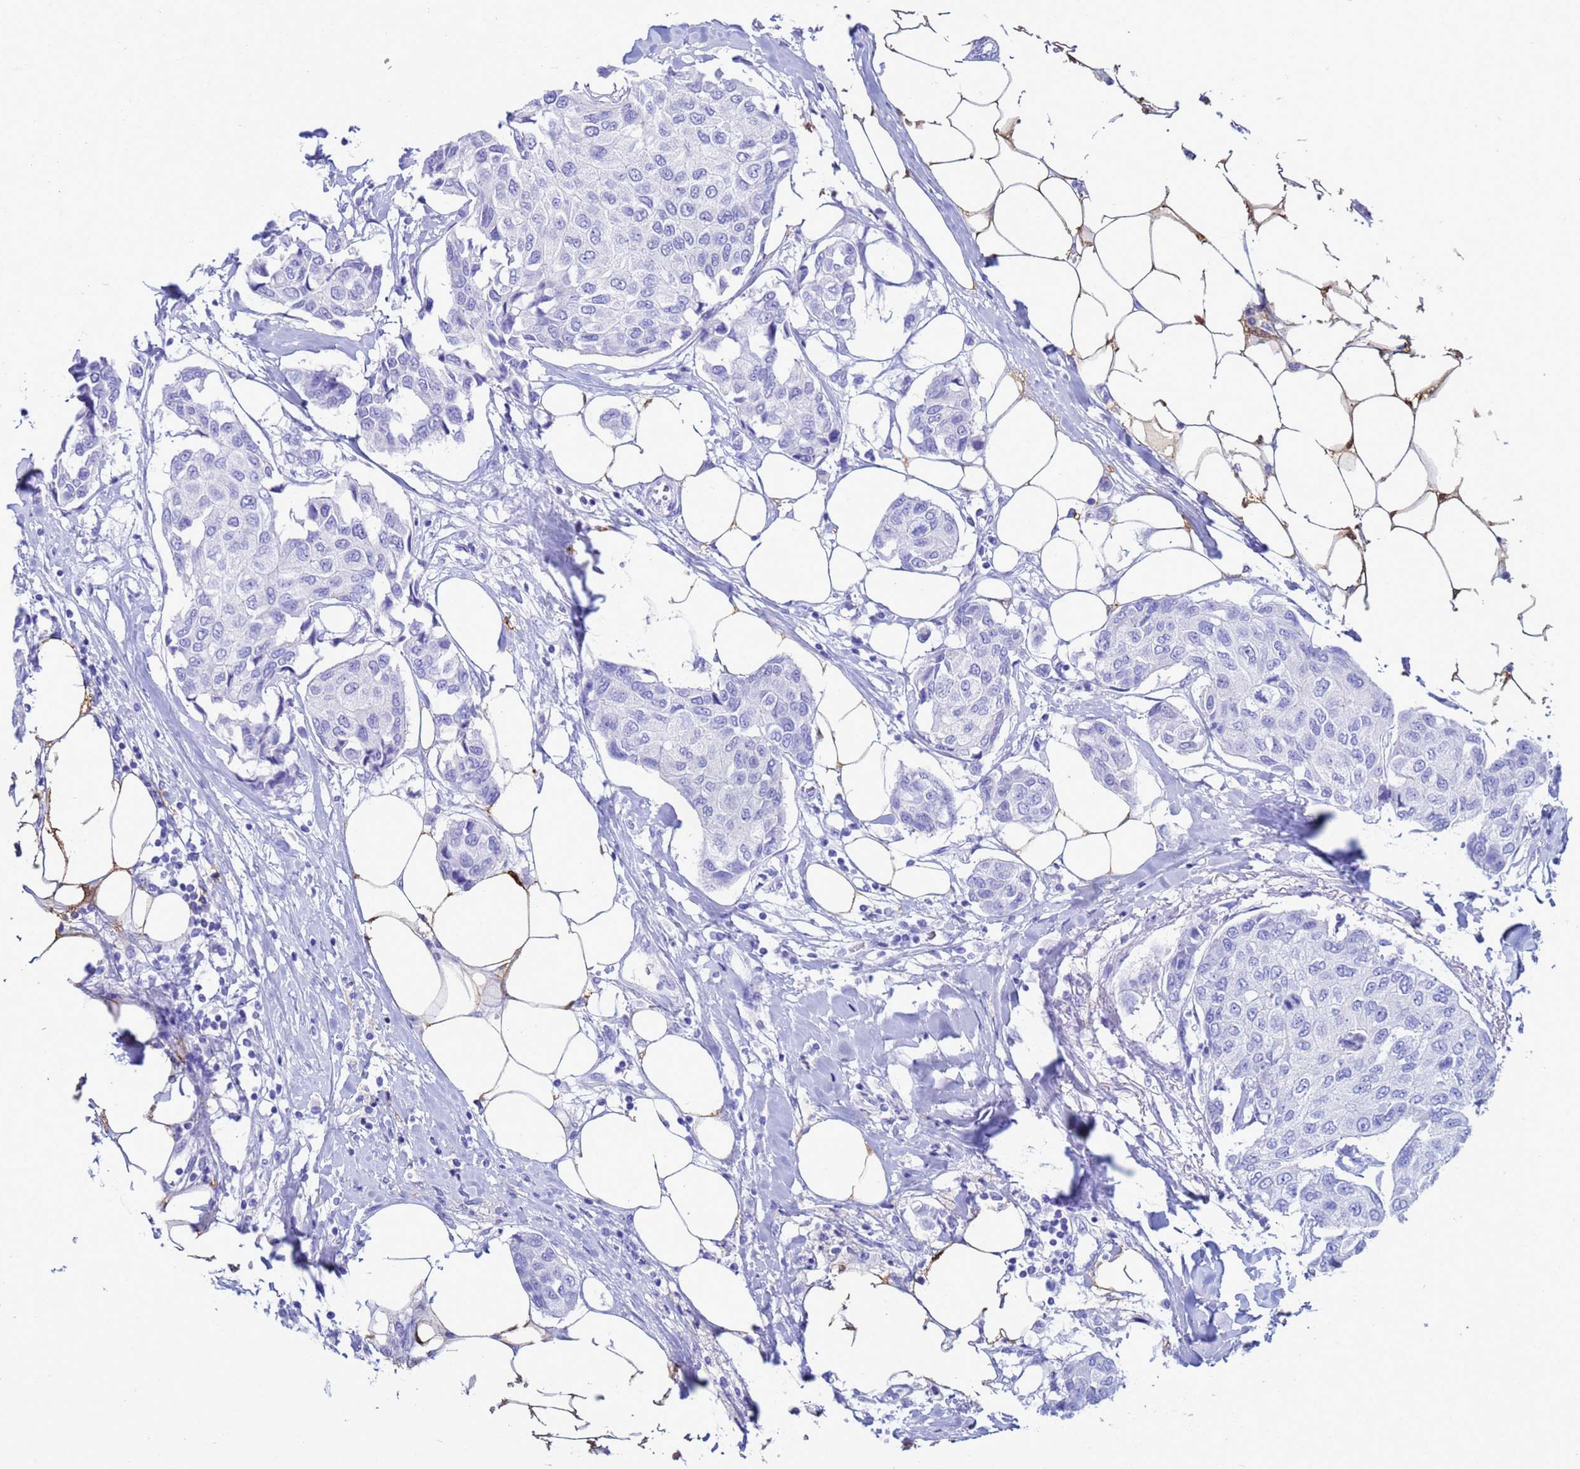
{"staining": {"intensity": "negative", "quantity": "none", "location": "none"}, "tissue": "breast cancer", "cell_type": "Tumor cells", "image_type": "cancer", "snomed": [{"axis": "morphology", "description": "Duct carcinoma"}, {"axis": "topography", "description": "Breast"}], "caption": "Tumor cells show no significant protein staining in infiltrating ductal carcinoma (breast).", "gene": "AKR1C2", "patient": {"sex": "female", "age": 80}}